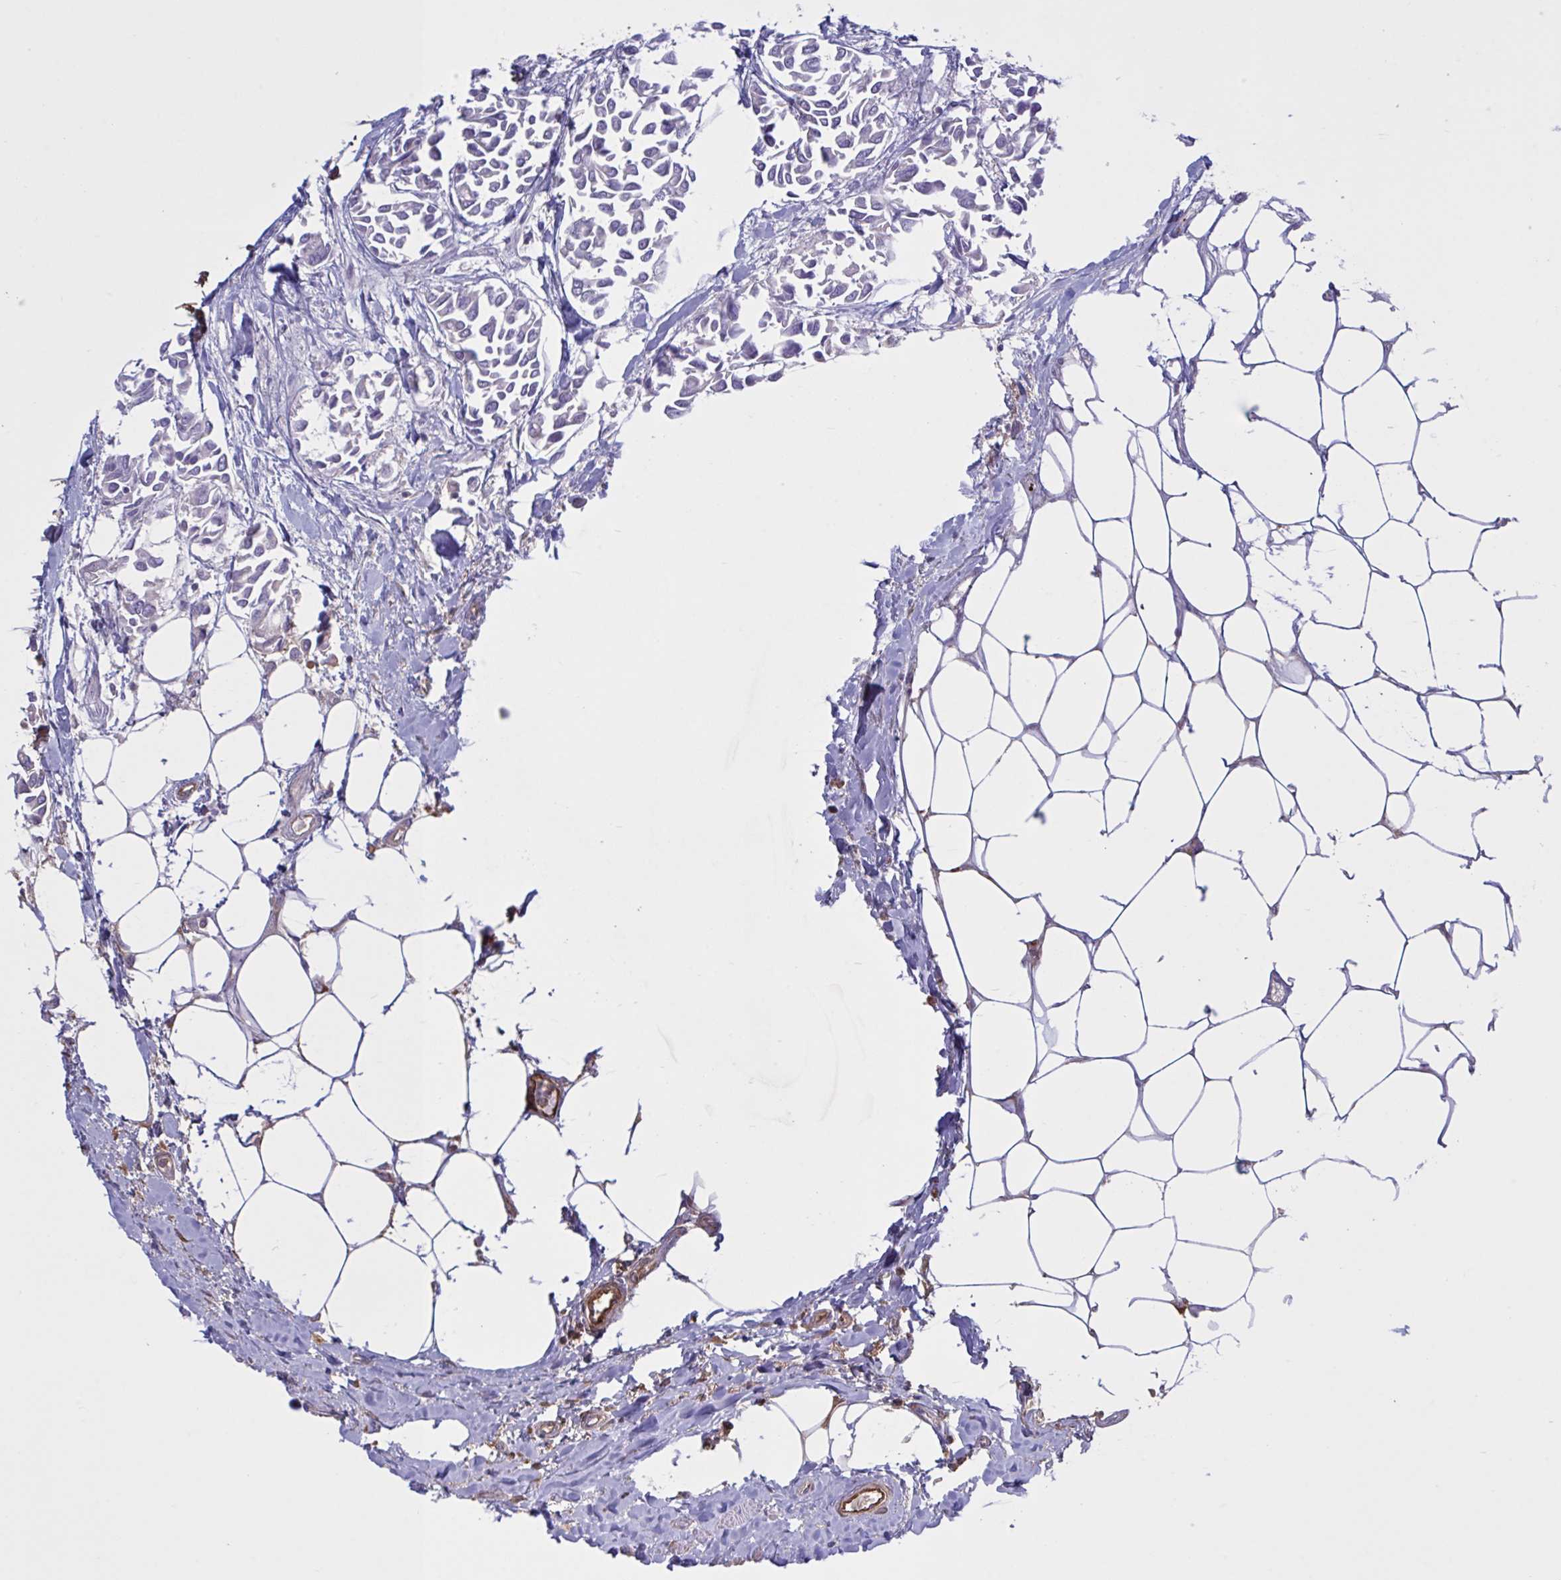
{"staining": {"intensity": "weak", "quantity": "<25%", "location": "cytoplasmic/membranous"}, "tissue": "breast cancer", "cell_type": "Tumor cells", "image_type": "cancer", "snomed": [{"axis": "morphology", "description": "Duct carcinoma"}, {"axis": "topography", "description": "Breast"}], "caption": "Immunohistochemistry (IHC) image of invasive ductal carcinoma (breast) stained for a protein (brown), which demonstrates no expression in tumor cells.", "gene": "IL1R1", "patient": {"sex": "female", "age": 54}}